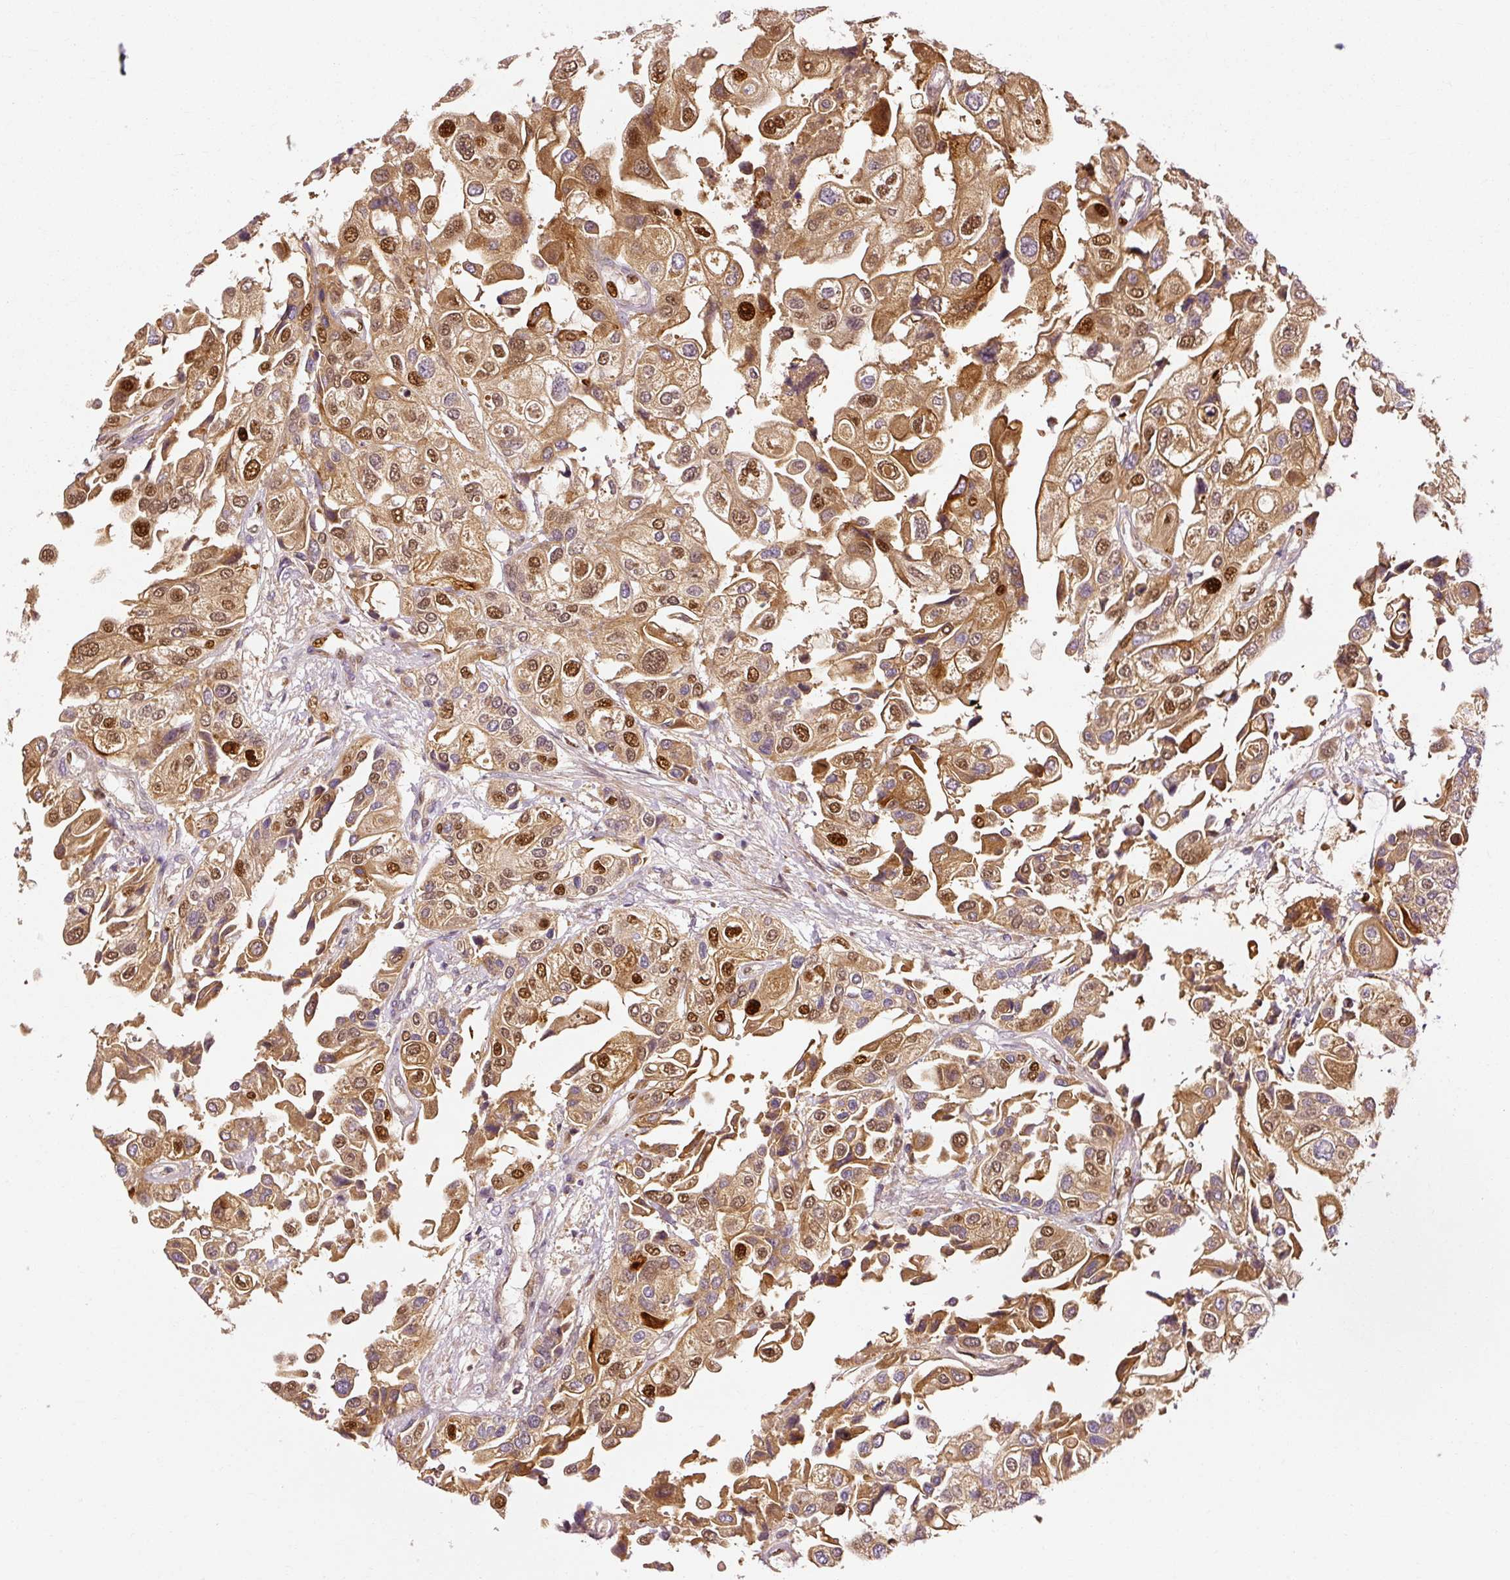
{"staining": {"intensity": "strong", "quantity": ">75%", "location": "cytoplasmic/membranous,nuclear"}, "tissue": "urothelial cancer", "cell_type": "Tumor cells", "image_type": "cancer", "snomed": [{"axis": "morphology", "description": "Urothelial carcinoma, High grade"}, {"axis": "topography", "description": "Urinary bladder"}], "caption": "A high amount of strong cytoplasmic/membranous and nuclear positivity is present in approximately >75% of tumor cells in urothelial cancer tissue. (Stains: DAB in brown, nuclei in blue, Microscopy: brightfield microscopy at high magnification).", "gene": "NAPA", "patient": {"sex": "female", "age": 64}}